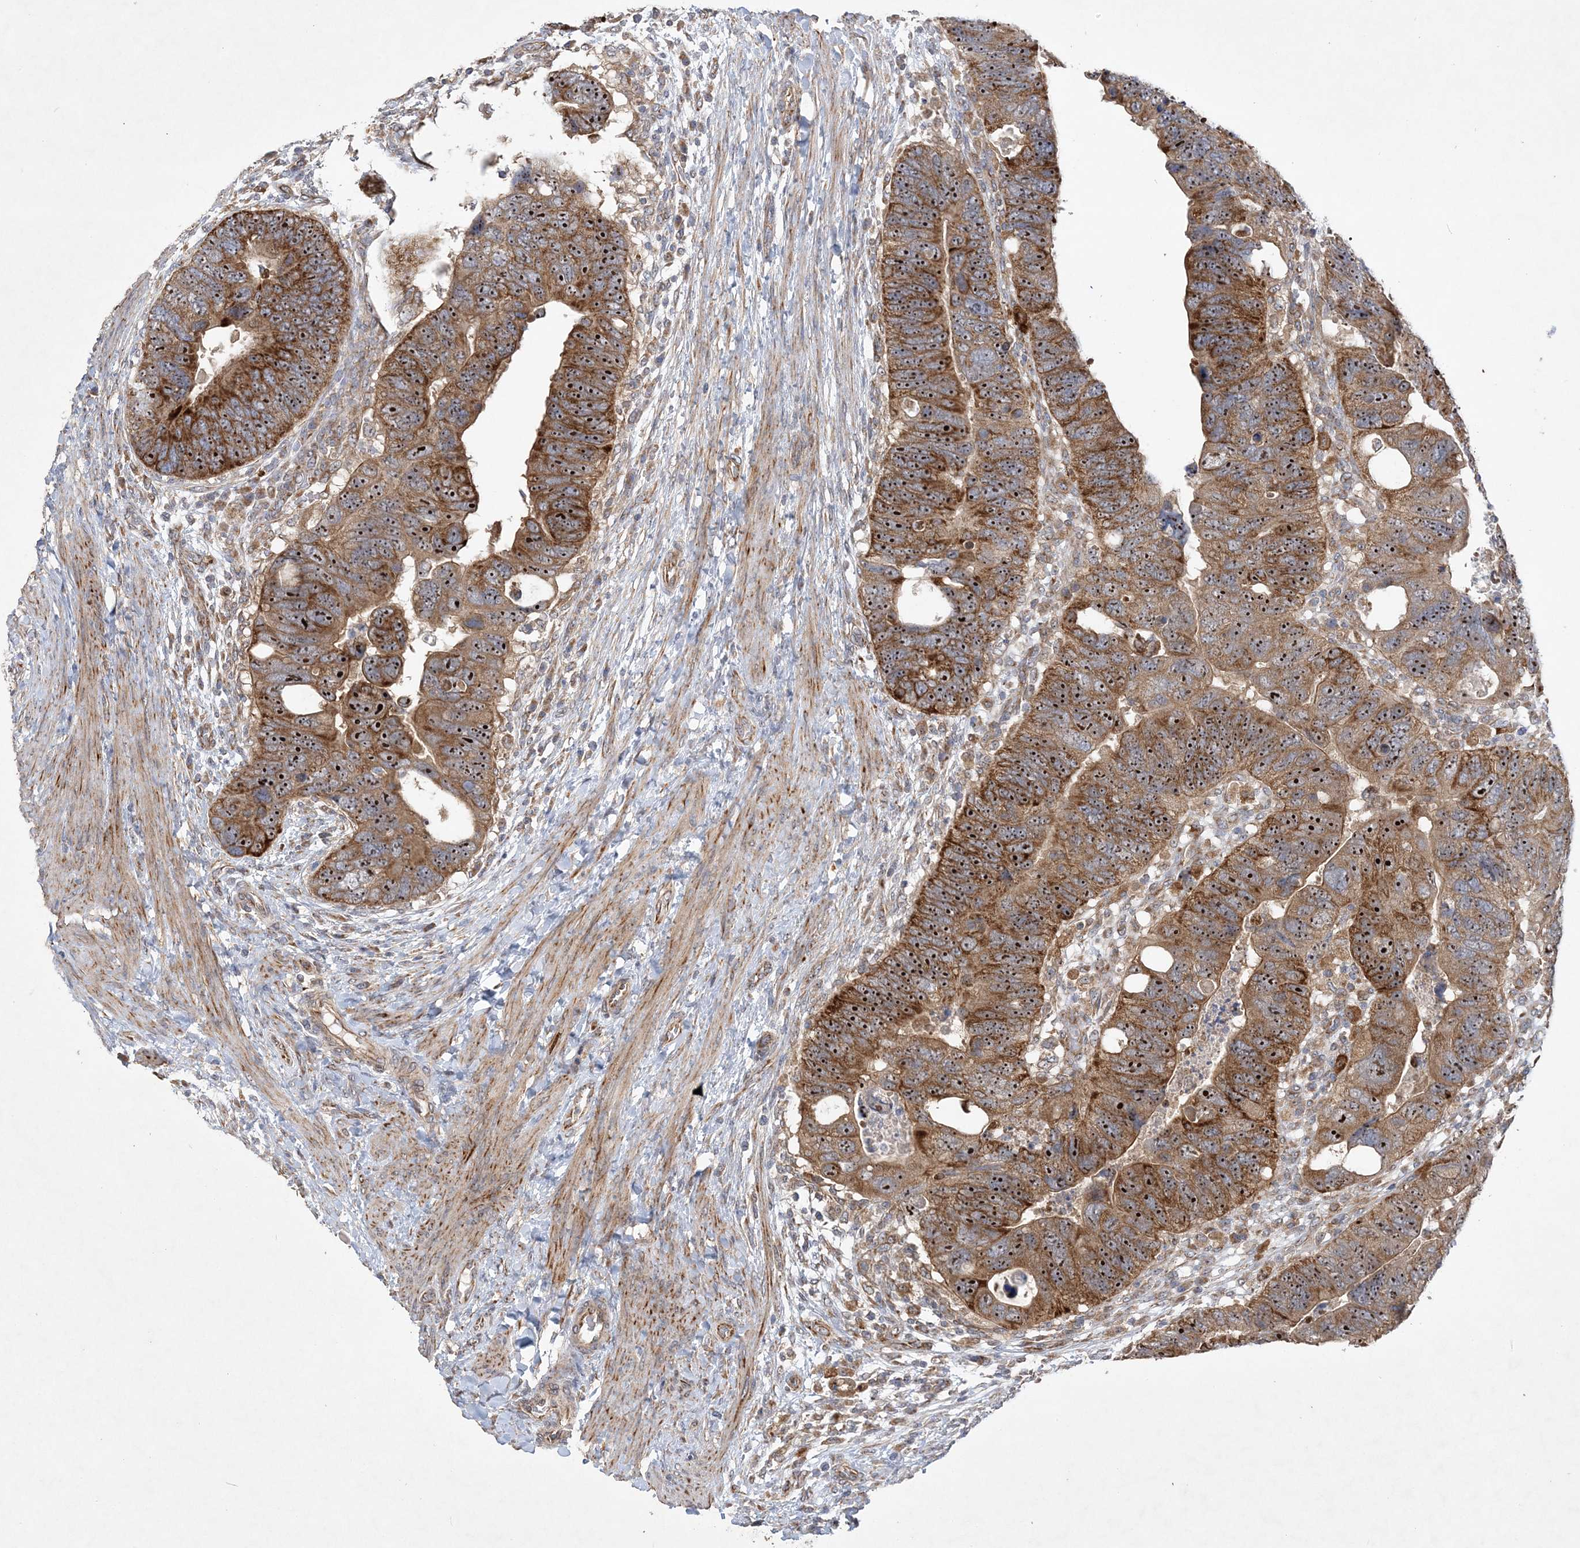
{"staining": {"intensity": "strong", "quantity": ">75%", "location": "cytoplasmic/membranous,nuclear"}, "tissue": "colorectal cancer", "cell_type": "Tumor cells", "image_type": "cancer", "snomed": [{"axis": "morphology", "description": "Adenocarcinoma, NOS"}, {"axis": "topography", "description": "Rectum"}], "caption": "Human colorectal cancer stained for a protein (brown) shows strong cytoplasmic/membranous and nuclear positive expression in approximately >75% of tumor cells.", "gene": "FEZ2", "patient": {"sex": "male", "age": 59}}